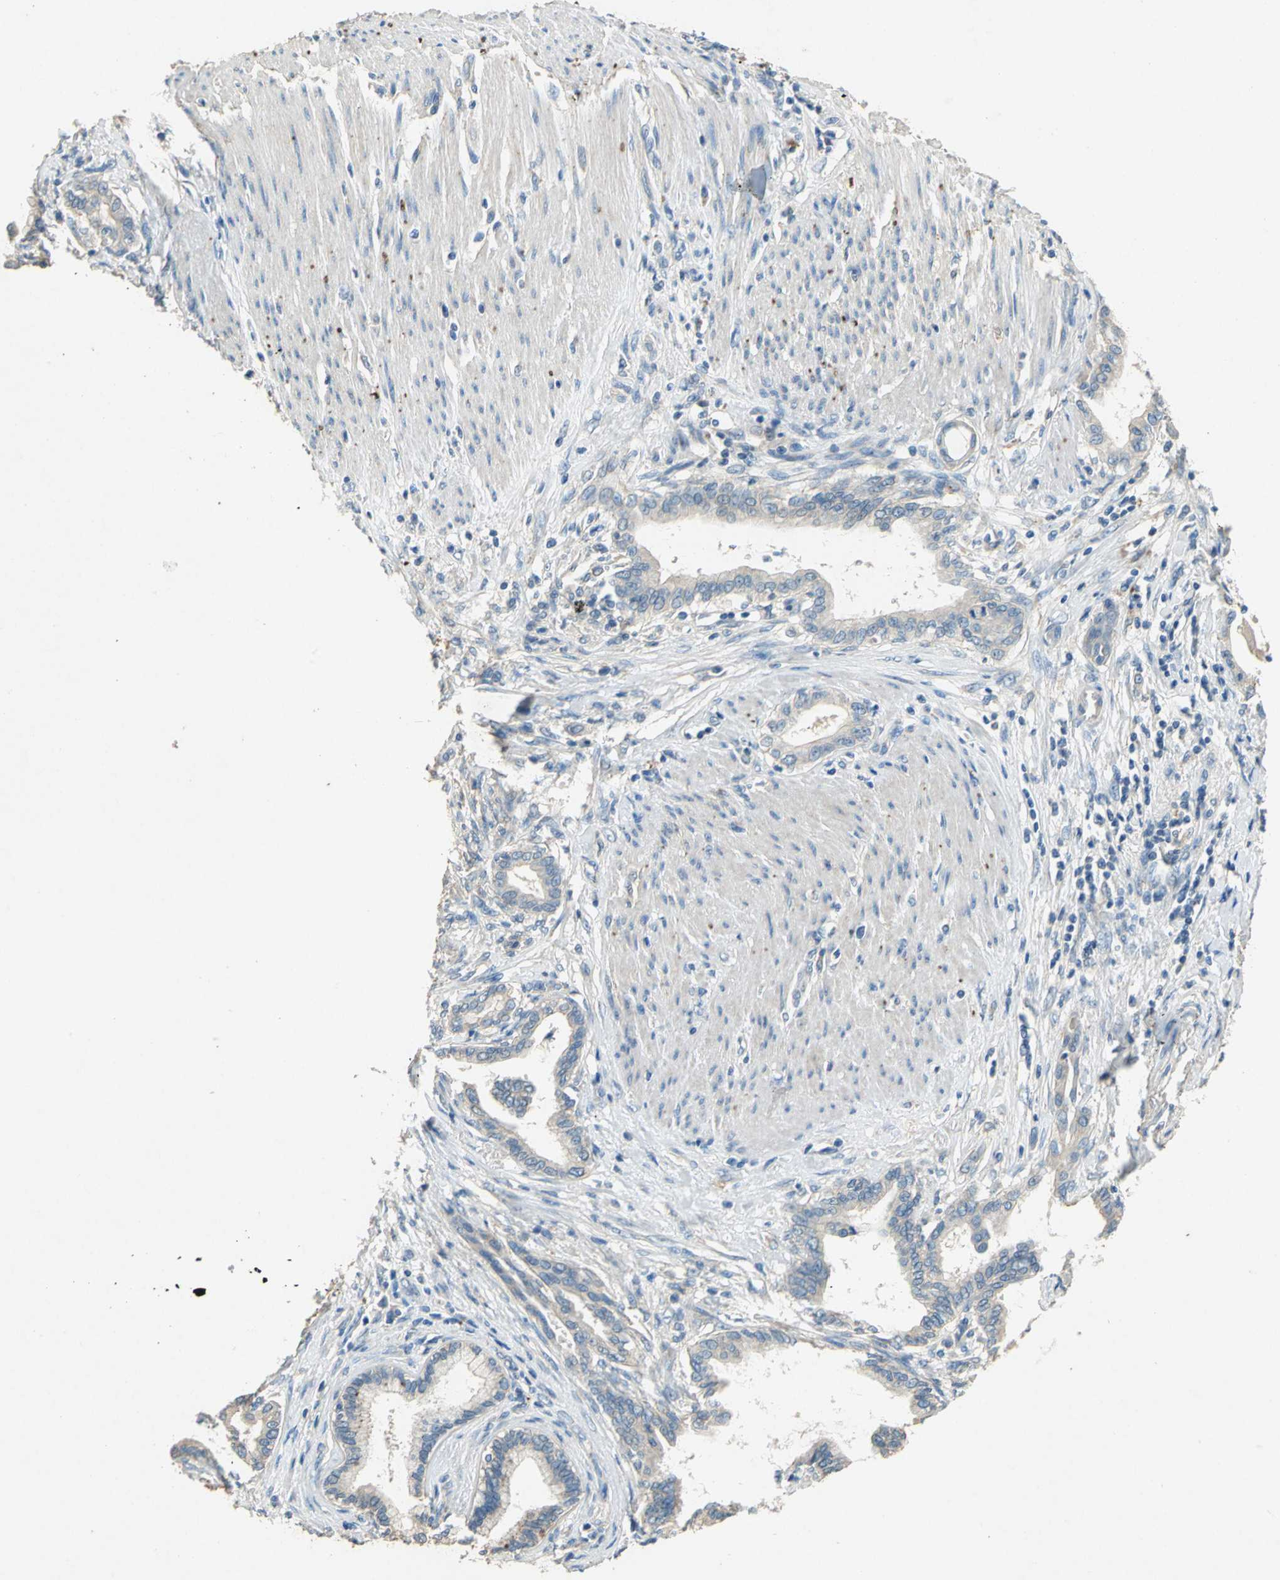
{"staining": {"intensity": "weak", "quantity": ">75%", "location": "cytoplasmic/membranous"}, "tissue": "pancreatic cancer", "cell_type": "Tumor cells", "image_type": "cancer", "snomed": [{"axis": "morphology", "description": "Adenocarcinoma, NOS"}, {"axis": "topography", "description": "Pancreas"}], "caption": "Approximately >75% of tumor cells in human pancreatic cancer (adenocarcinoma) show weak cytoplasmic/membranous protein expression as visualized by brown immunohistochemical staining.", "gene": "ADAMTS5", "patient": {"sex": "female", "age": 64}}